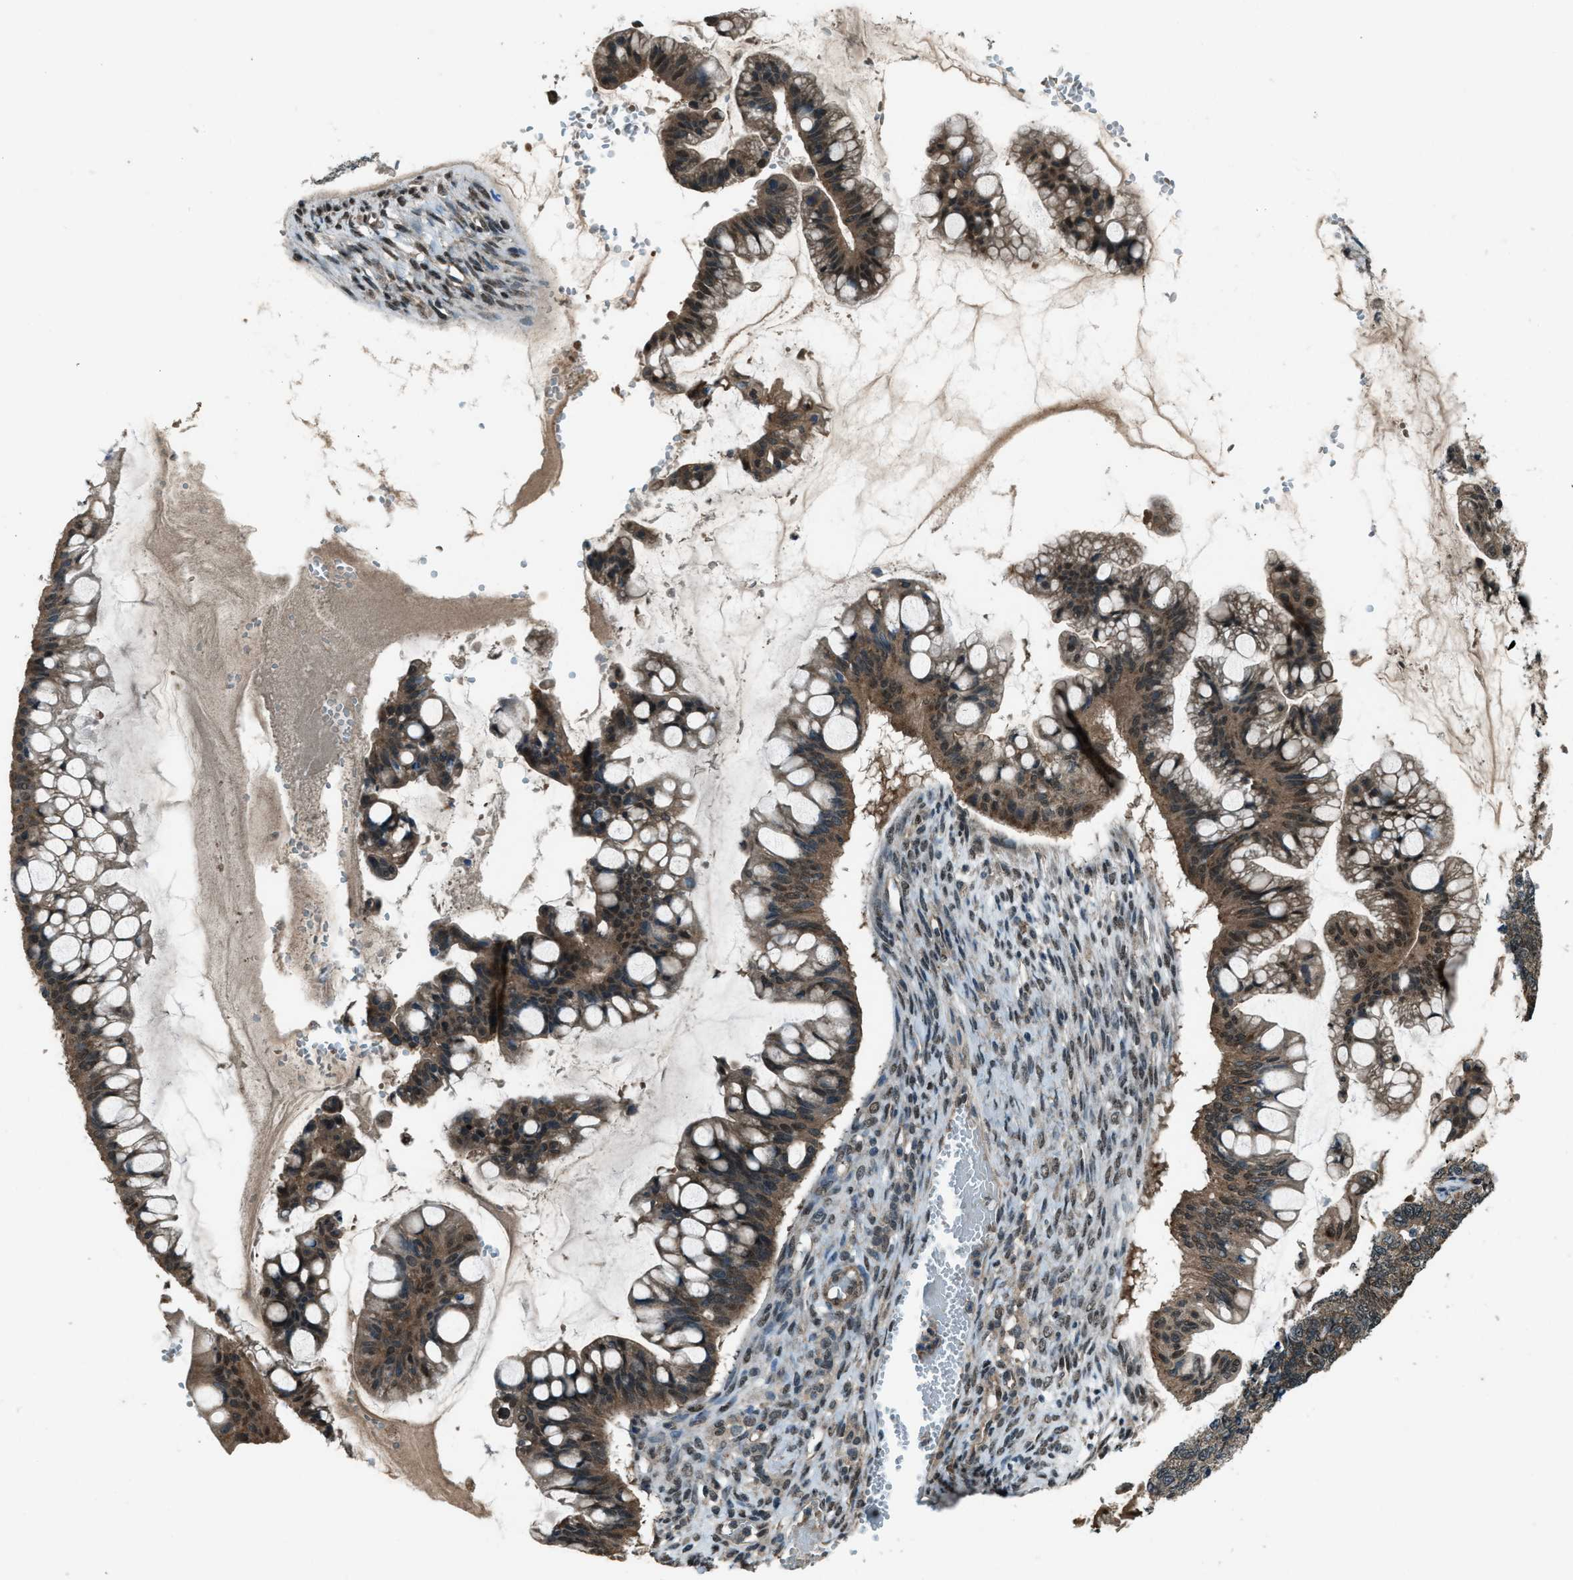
{"staining": {"intensity": "moderate", "quantity": ">75%", "location": "cytoplasmic/membranous"}, "tissue": "ovarian cancer", "cell_type": "Tumor cells", "image_type": "cancer", "snomed": [{"axis": "morphology", "description": "Cystadenocarcinoma, mucinous, NOS"}, {"axis": "topography", "description": "Ovary"}], "caption": "Ovarian cancer tissue displays moderate cytoplasmic/membranous positivity in approximately >75% of tumor cells, visualized by immunohistochemistry.", "gene": "SVIL", "patient": {"sex": "female", "age": 73}}